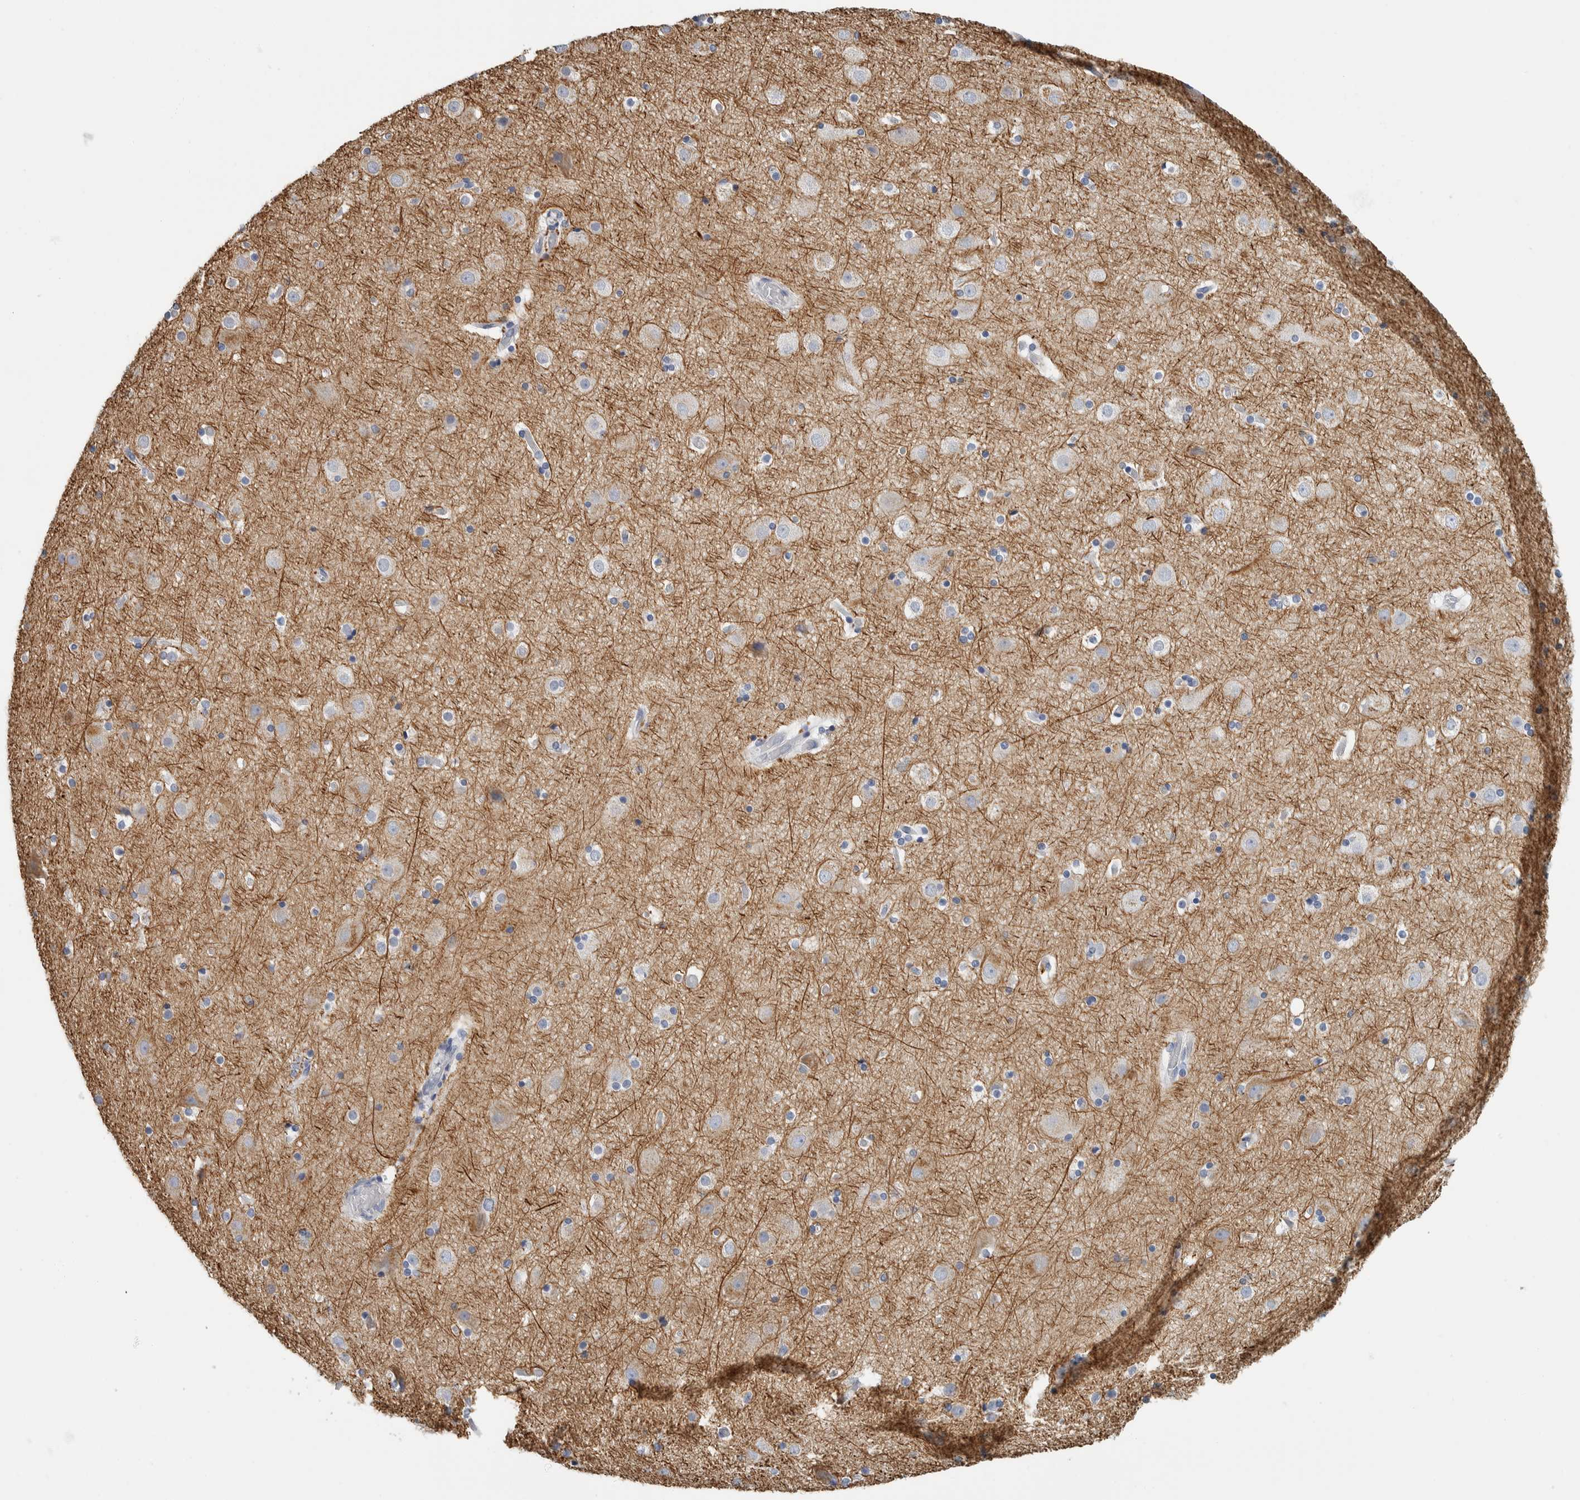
{"staining": {"intensity": "negative", "quantity": "none", "location": "none"}, "tissue": "cerebral cortex", "cell_type": "Endothelial cells", "image_type": "normal", "snomed": [{"axis": "morphology", "description": "Normal tissue, NOS"}, {"axis": "topography", "description": "Cerebral cortex"}], "caption": "This is a histopathology image of IHC staining of benign cerebral cortex, which shows no staining in endothelial cells. (DAB (3,3'-diaminobenzidine) immunohistochemistry with hematoxylin counter stain).", "gene": "NEFM", "patient": {"sex": "male", "age": 57}}